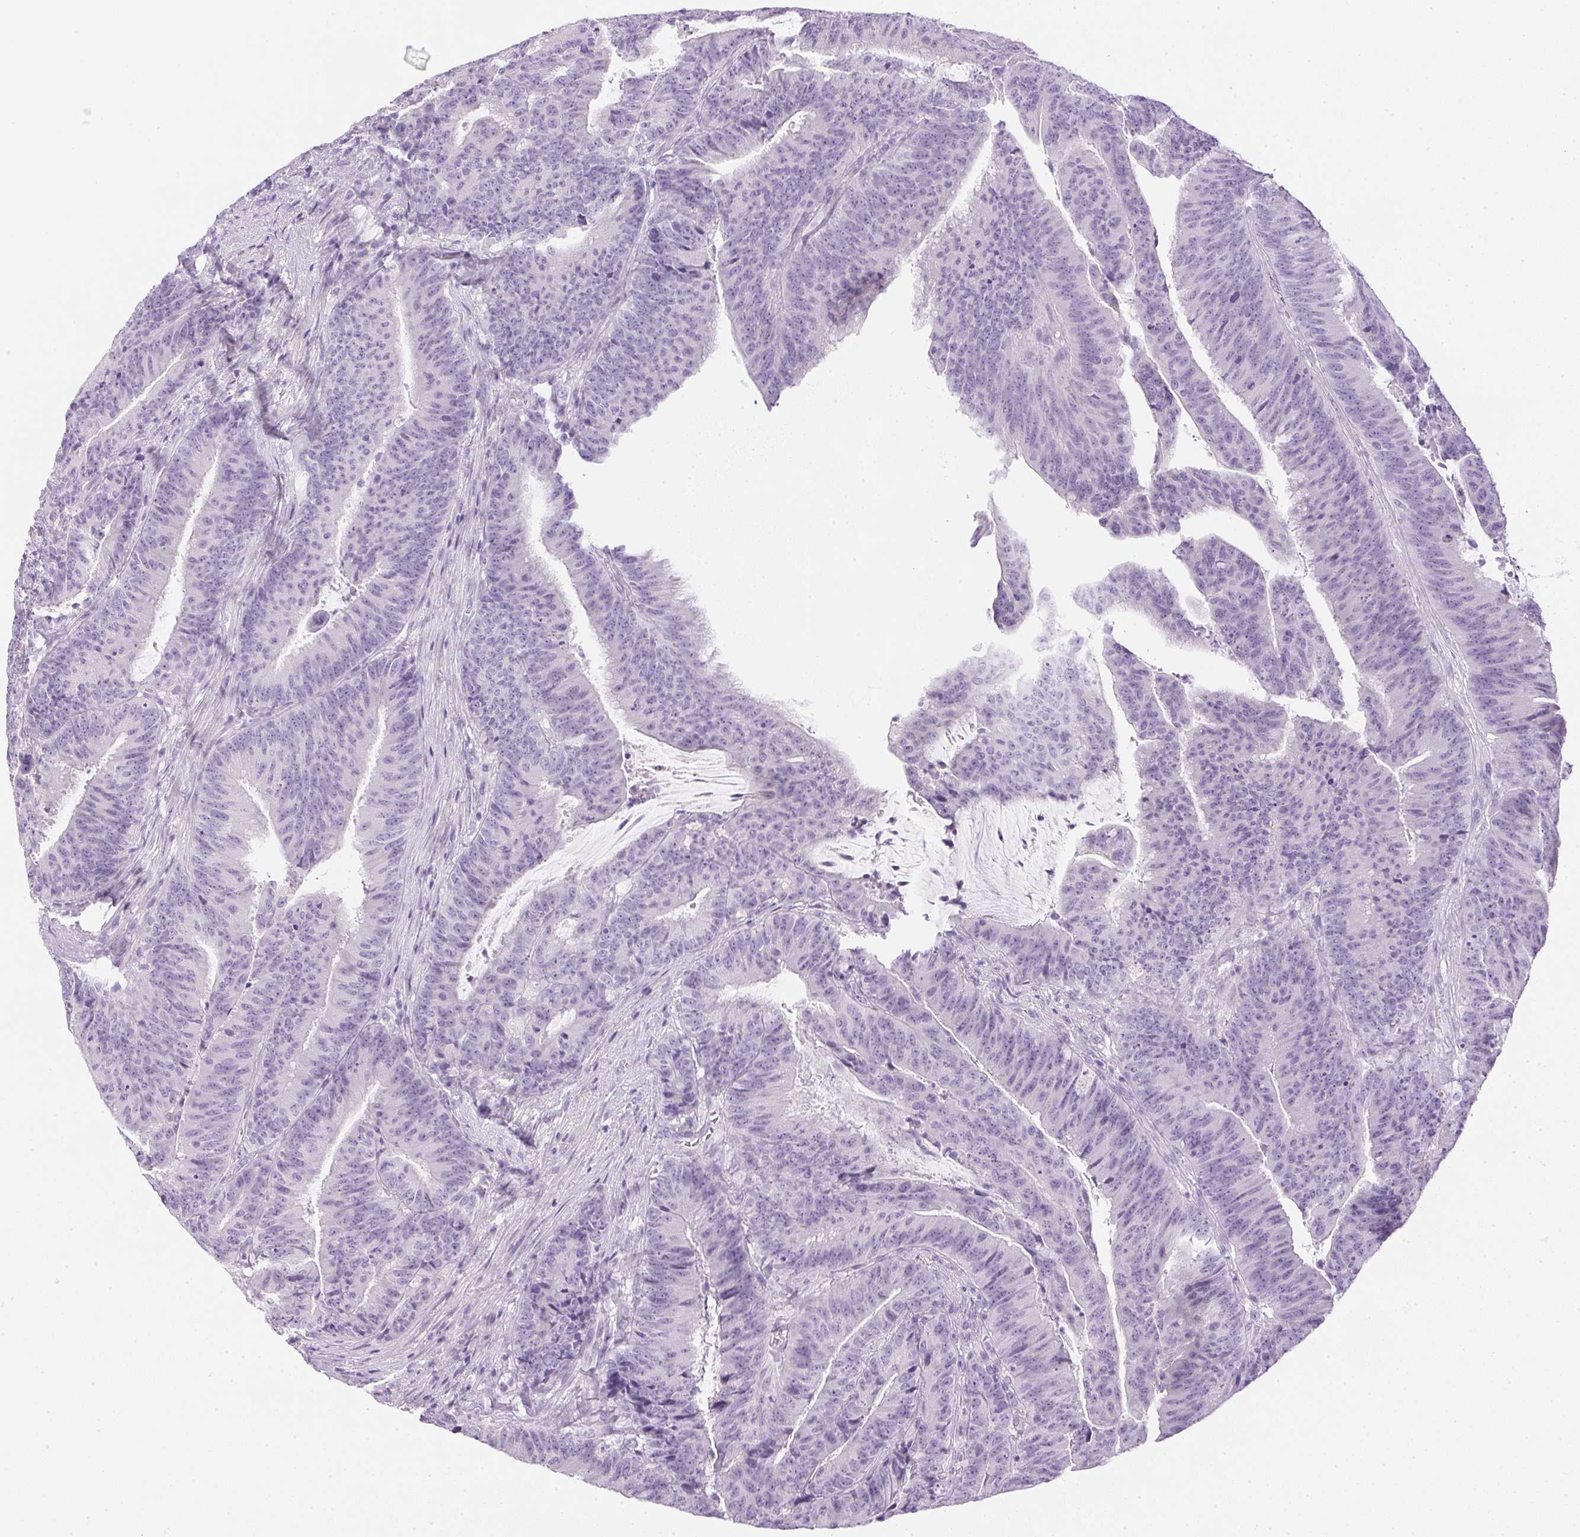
{"staining": {"intensity": "negative", "quantity": "none", "location": "none"}, "tissue": "colorectal cancer", "cell_type": "Tumor cells", "image_type": "cancer", "snomed": [{"axis": "morphology", "description": "Adenocarcinoma, NOS"}, {"axis": "topography", "description": "Colon"}], "caption": "This is a histopathology image of immunohistochemistry staining of colorectal adenocarcinoma, which shows no positivity in tumor cells.", "gene": "CTRL", "patient": {"sex": "female", "age": 78}}